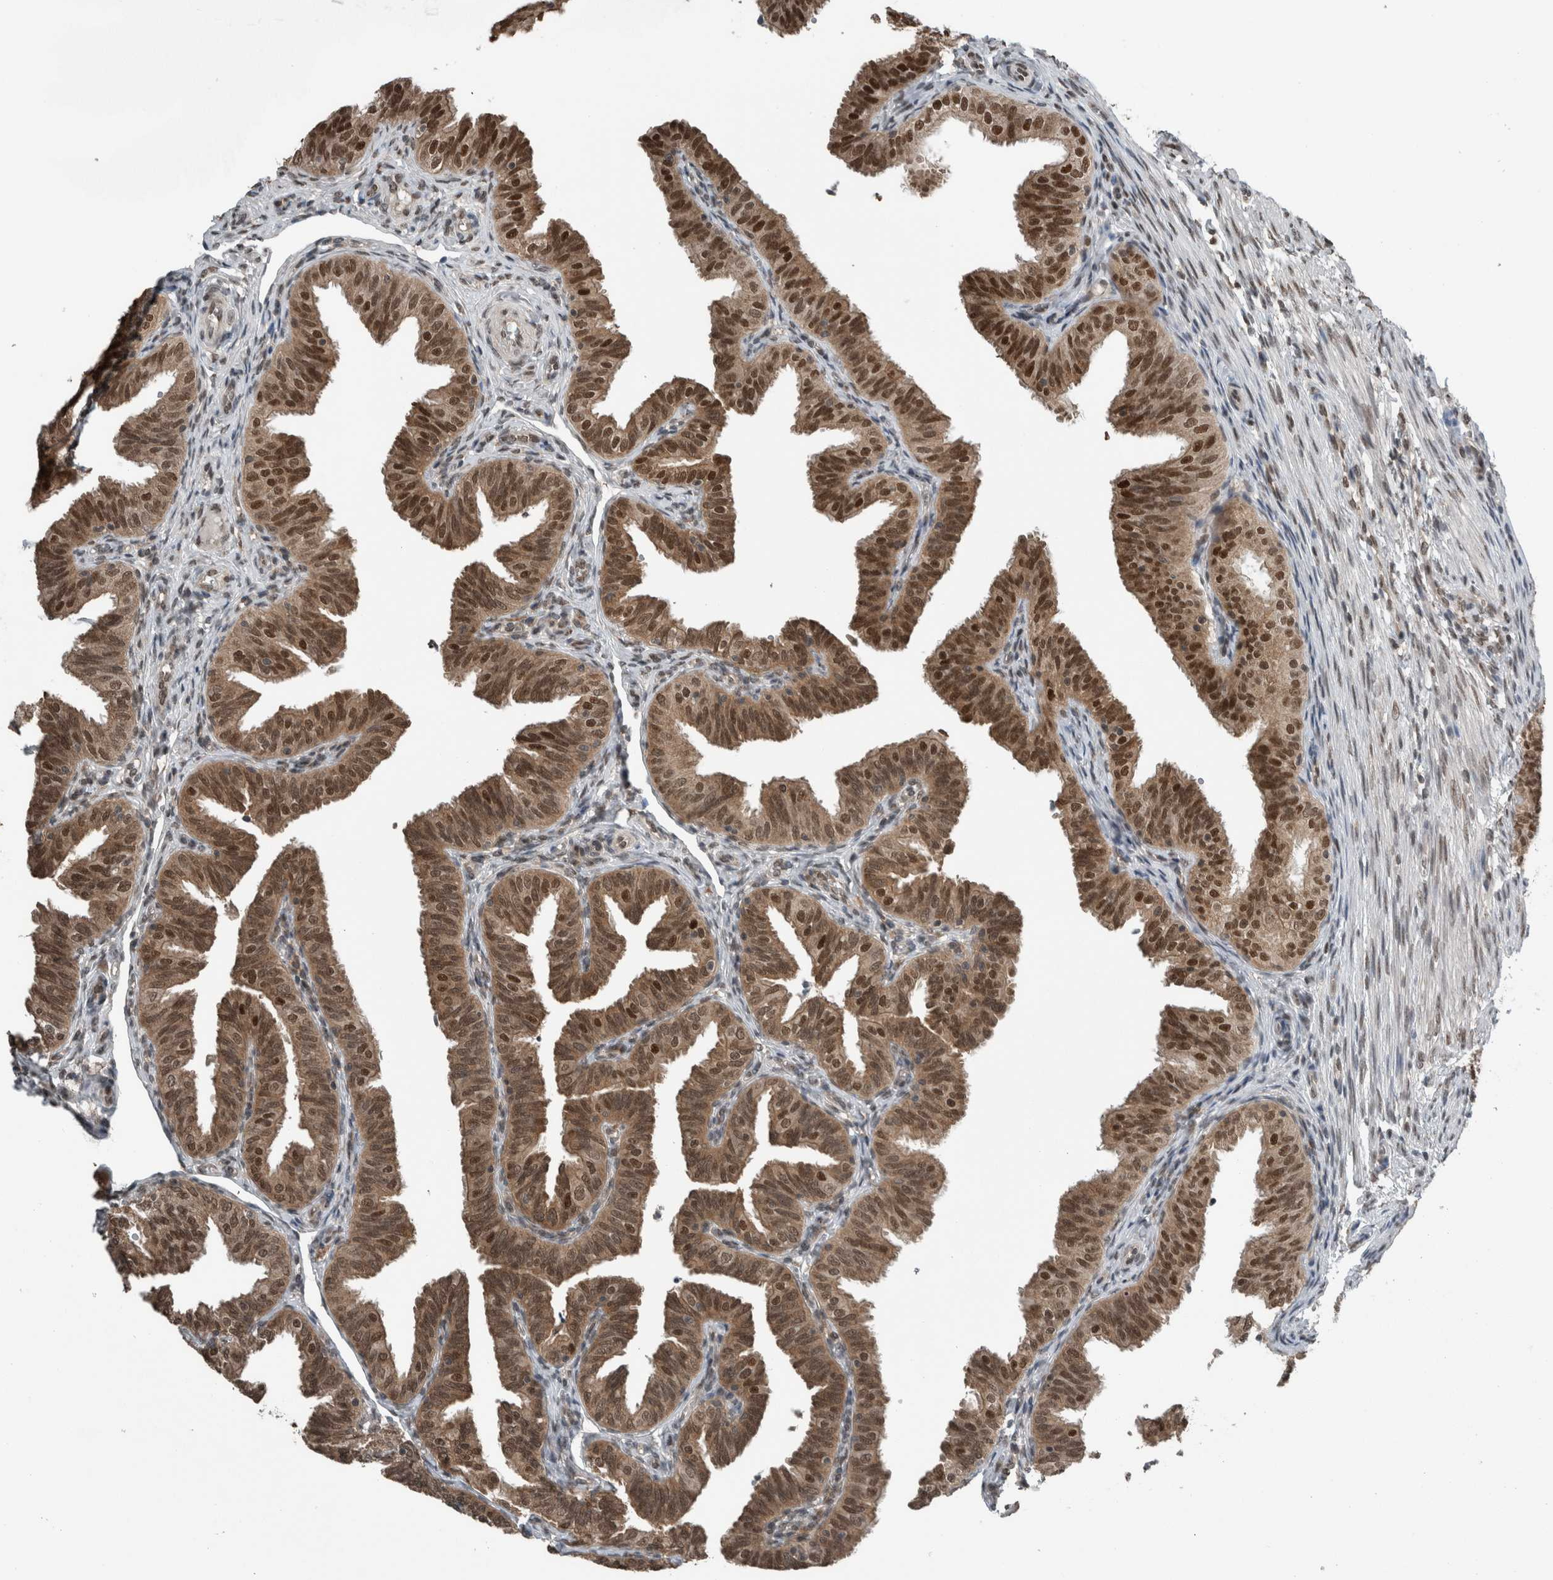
{"staining": {"intensity": "strong", "quantity": ">75%", "location": "cytoplasmic/membranous,nuclear"}, "tissue": "fallopian tube", "cell_type": "Glandular cells", "image_type": "normal", "snomed": [{"axis": "morphology", "description": "Normal tissue, NOS"}, {"axis": "topography", "description": "Fallopian tube"}], "caption": "A brown stain labels strong cytoplasmic/membranous,nuclear expression of a protein in glandular cells of benign human fallopian tube. (DAB (3,3'-diaminobenzidine) = brown stain, brightfield microscopy at high magnification).", "gene": "SPAG7", "patient": {"sex": "female", "age": 35}}